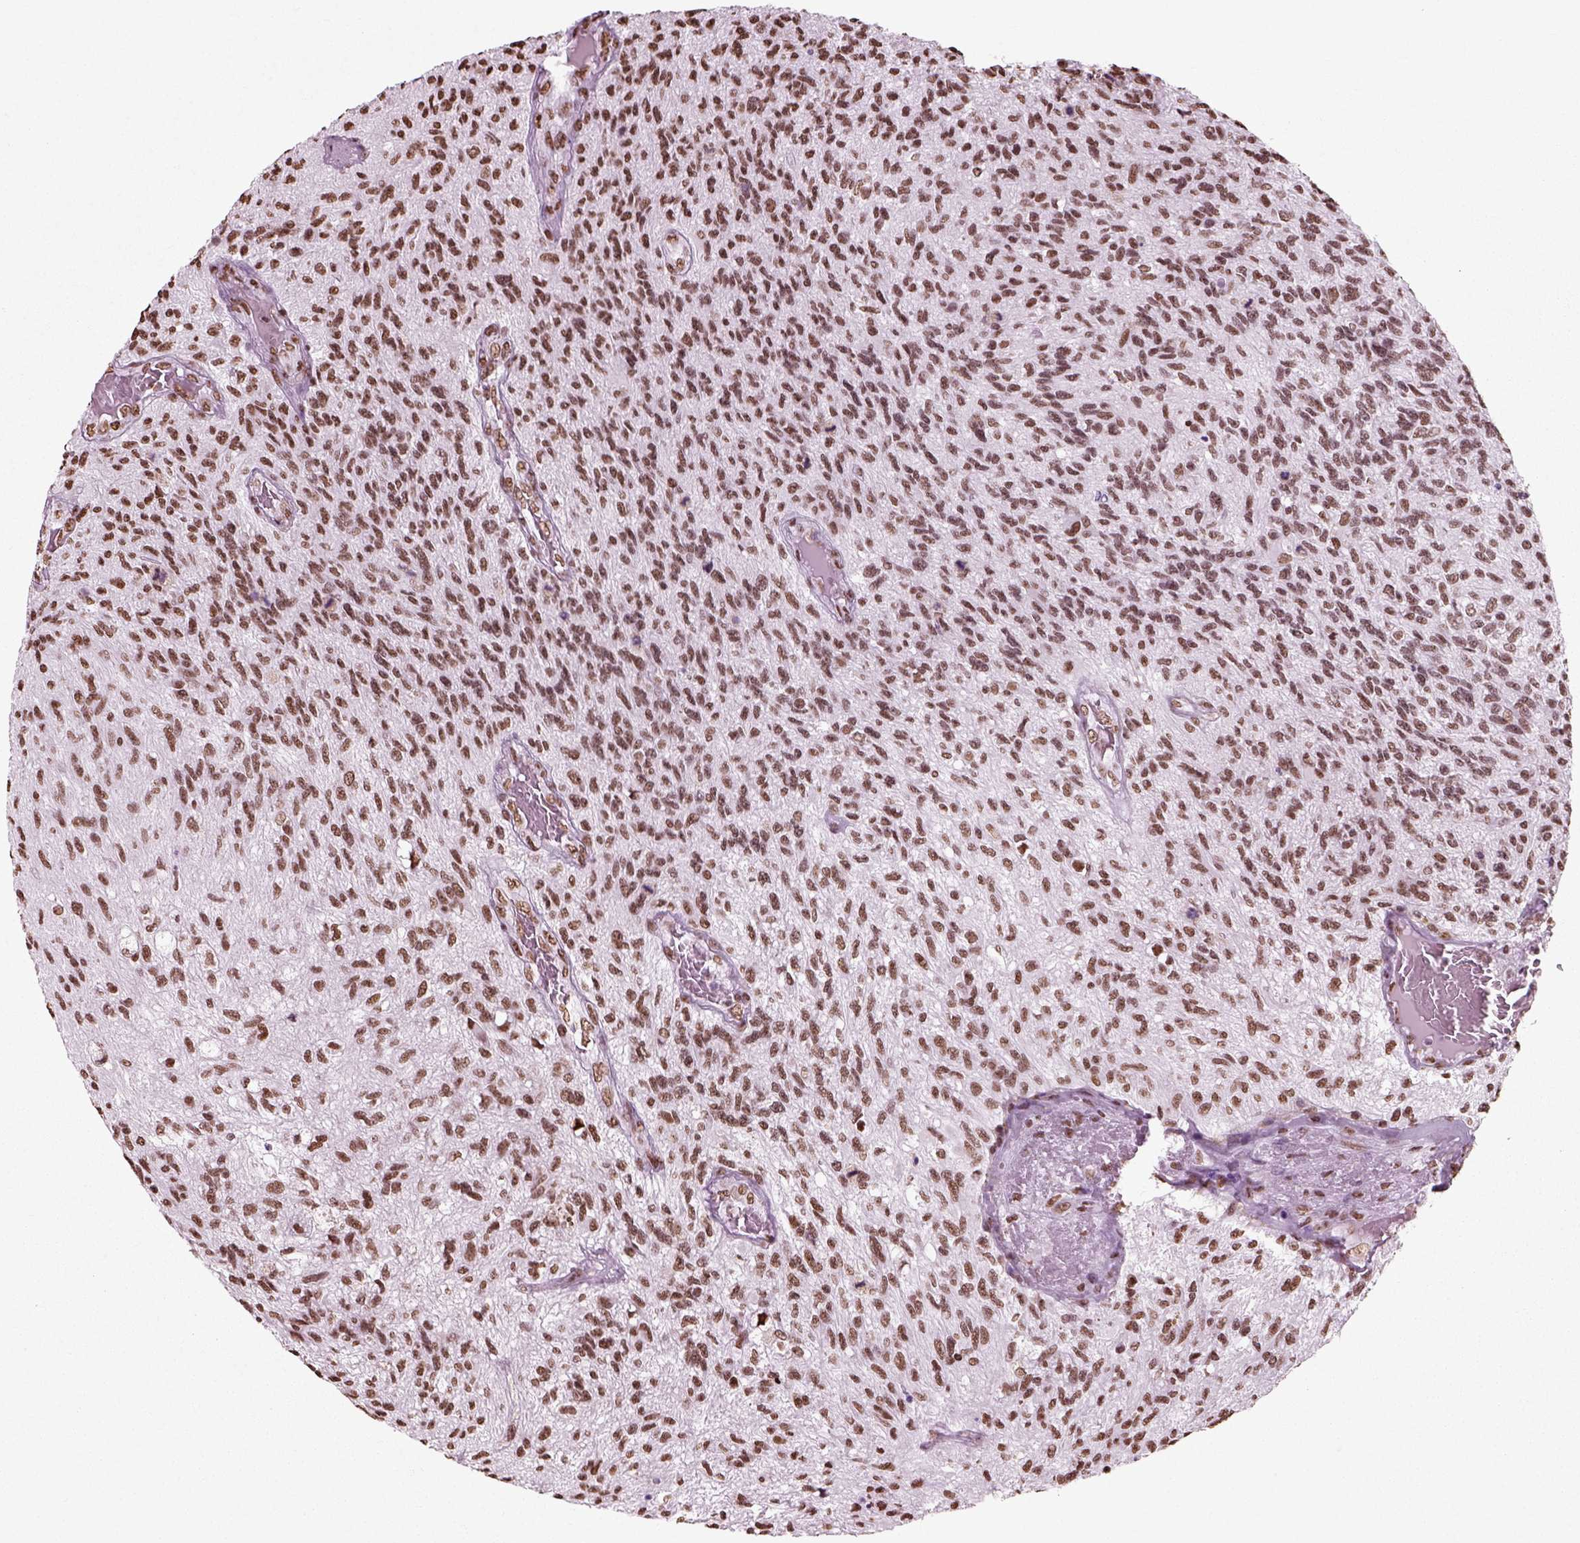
{"staining": {"intensity": "moderate", "quantity": ">75%", "location": "nuclear"}, "tissue": "glioma", "cell_type": "Tumor cells", "image_type": "cancer", "snomed": [{"axis": "morphology", "description": "Glioma, malignant, High grade"}, {"axis": "topography", "description": "Brain"}], "caption": "Protein staining of glioma tissue demonstrates moderate nuclear staining in about >75% of tumor cells.", "gene": "POLR1H", "patient": {"sex": "male", "age": 56}}